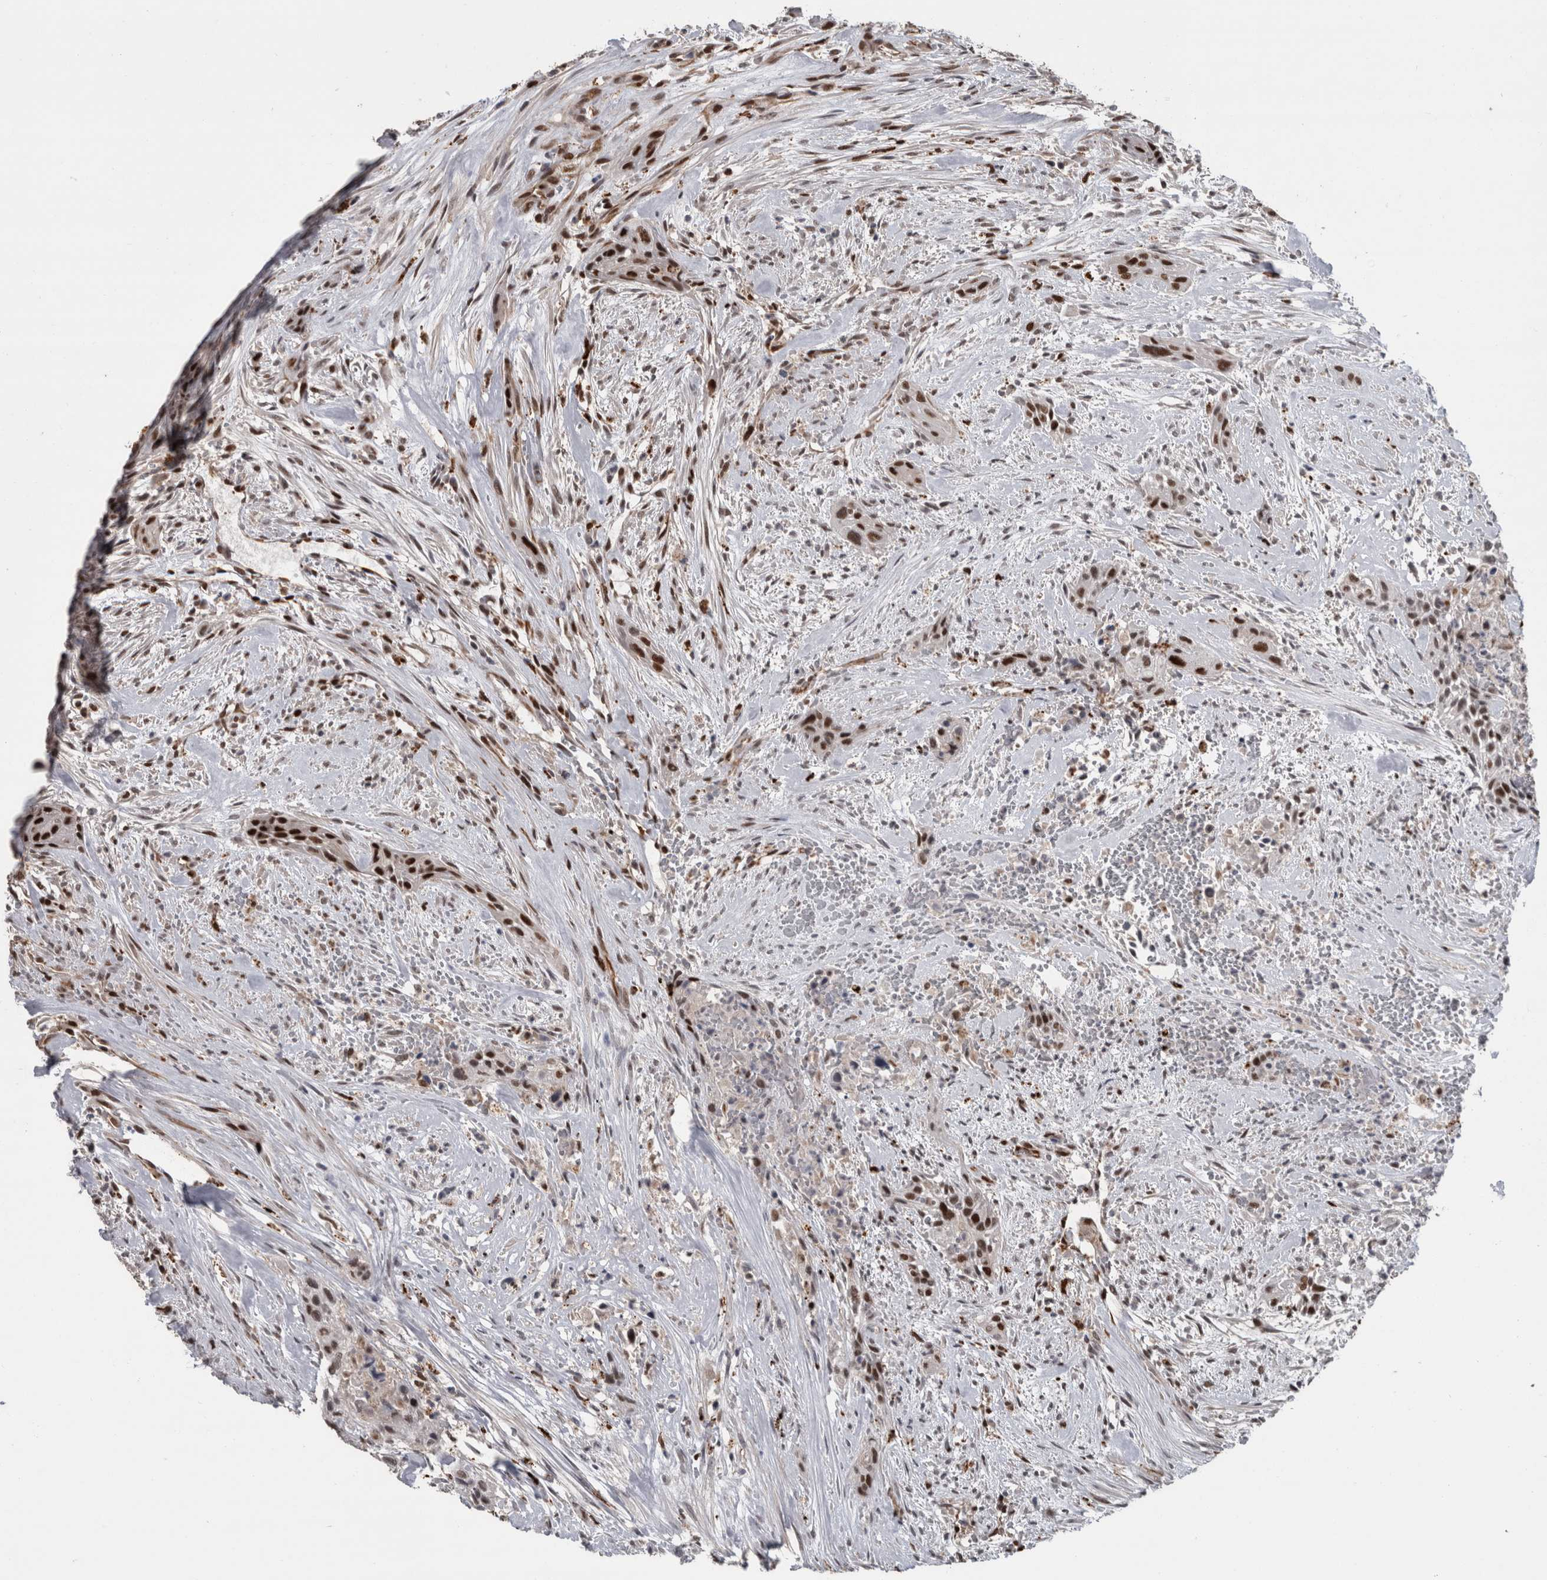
{"staining": {"intensity": "strong", "quantity": ">75%", "location": "nuclear"}, "tissue": "urothelial cancer", "cell_type": "Tumor cells", "image_type": "cancer", "snomed": [{"axis": "morphology", "description": "Urothelial carcinoma, High grade"}, {"axis": "topography", "description": "Urinary bladder"}], "caption": "This histopathology image demonstrates urothelial cancer stained with immunohistochemistry to label a protein in brown. The nuclear of tumor cells show strong positivity for the protein. Nuclei are counter-stained blue.", "gene": "POLD2", "patient": {"sex": "male", "age": 35}}